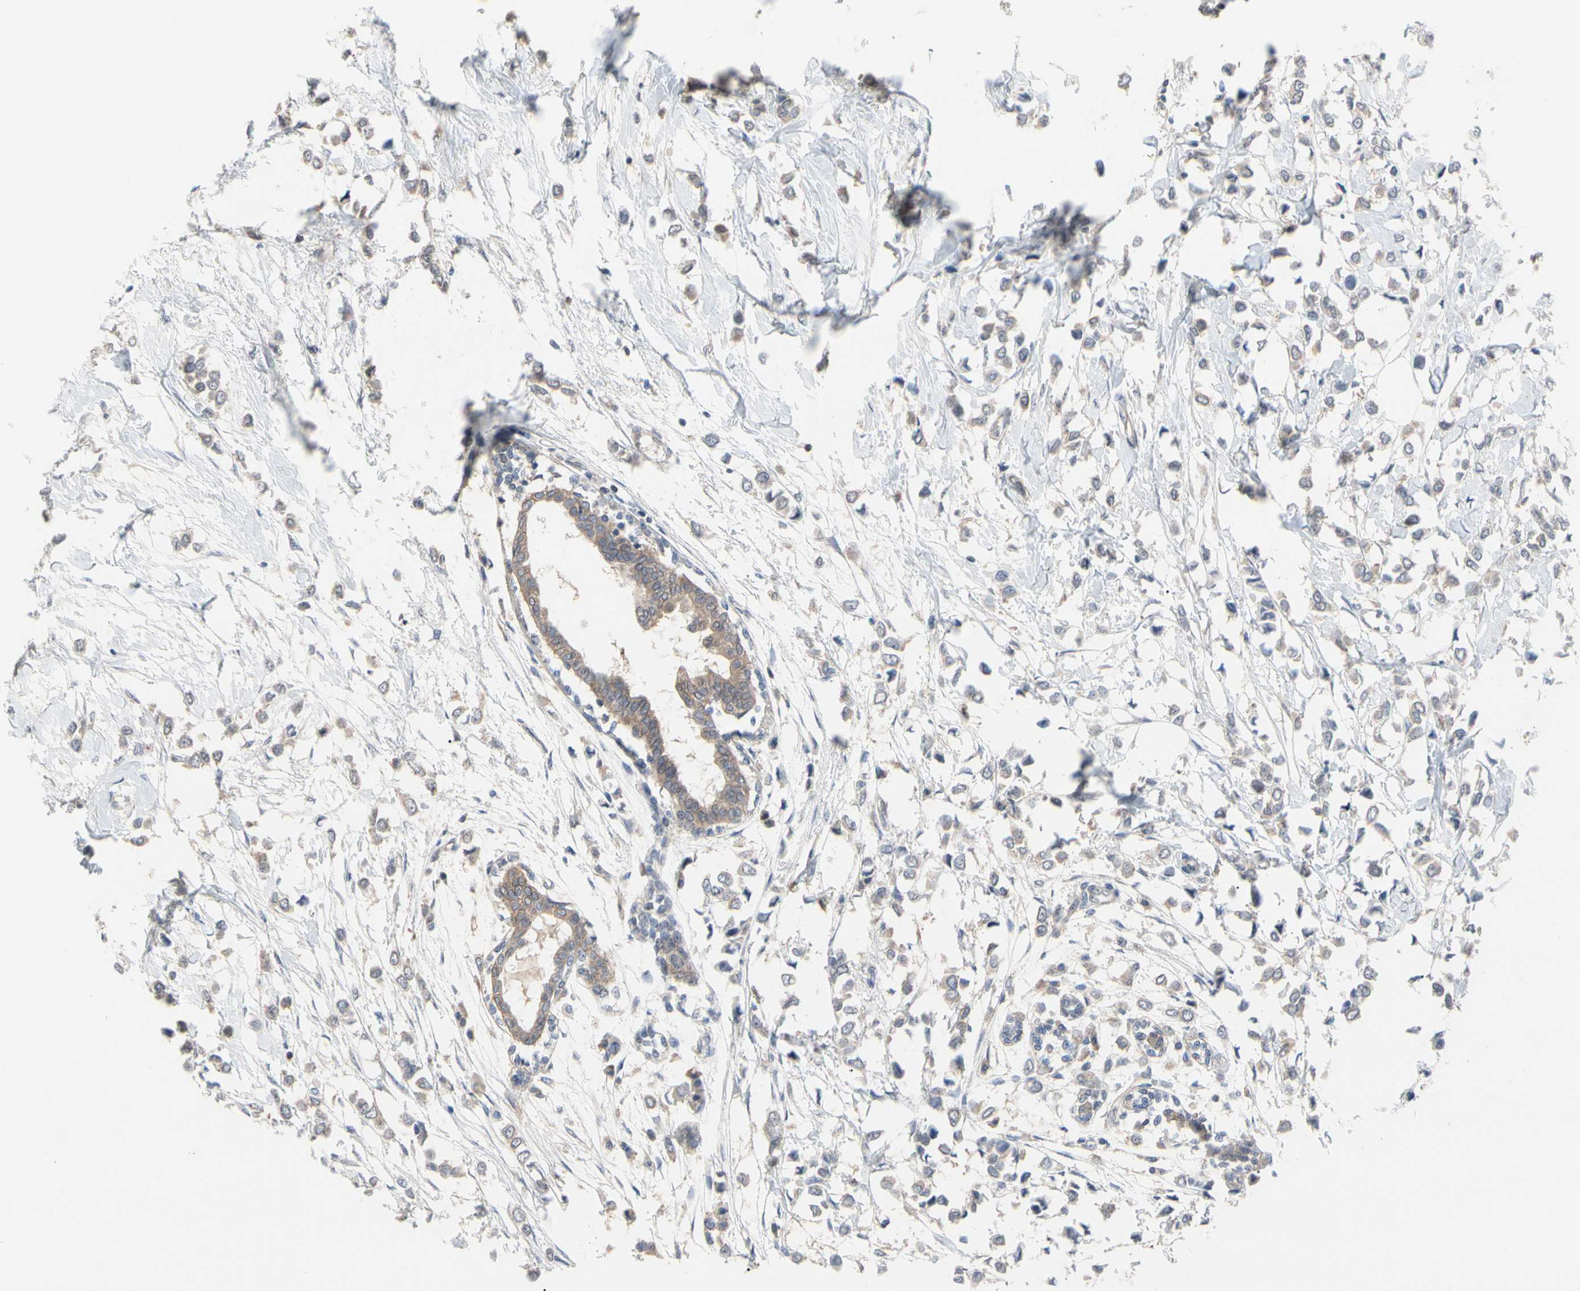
{"staining": {"intensity": "moderate", "quantity": ">75%", "location": "cytoplasmic/membranous"}, "tissue": "breast cancer", "cell_type": "Tumor cells", "image_type": "cancer", "snomed": [{"axis": "morphology", "description": "Lobular carcinoma"}, {"axis": "topography", "description": "Breast"}], "caption": "Human breast lobular carcinoma stained with a protein marker reveals moderate staining in tumor cells.", "gene": "DPP8", "patient": {"sex": "female", "age": 51}}